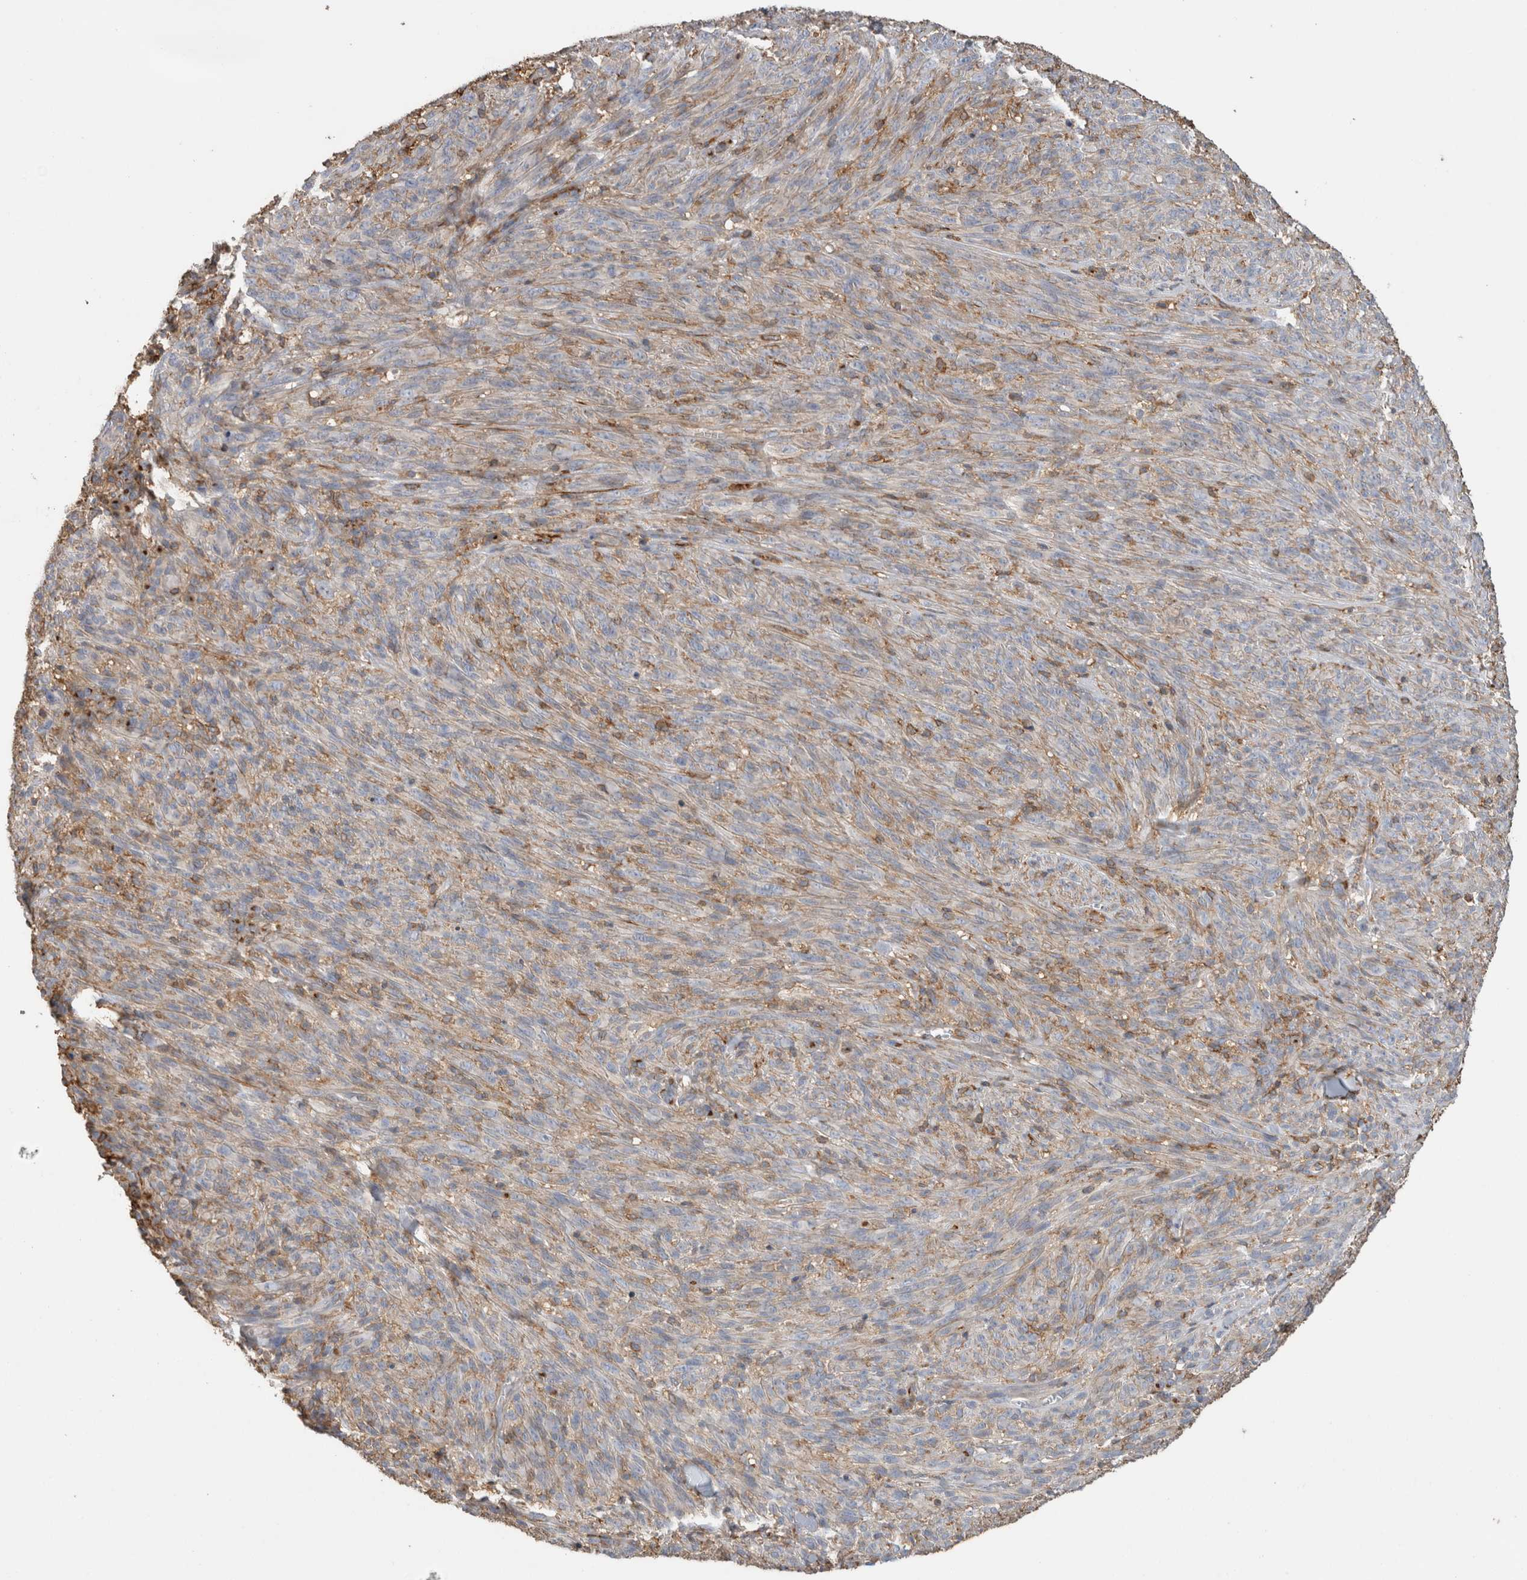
{"staining": {"intensity": "negative", "quantity": "none", "location": "none"}, "tissue": "melanoma", "cell_type": "Tumor cells", "image_type": "cancer", "snomed": [{"axis": "morphology", "description": "Malignant melanoma, NOS"}, {"axis": "topography", "description": "Skin of head"}], "caption": "Malignant melanoma stained for a protein using immunohistochemistry reveals no expression tumor cells.", "gene": "GPER1", "patient": {"sex": "male", "age": 96}}